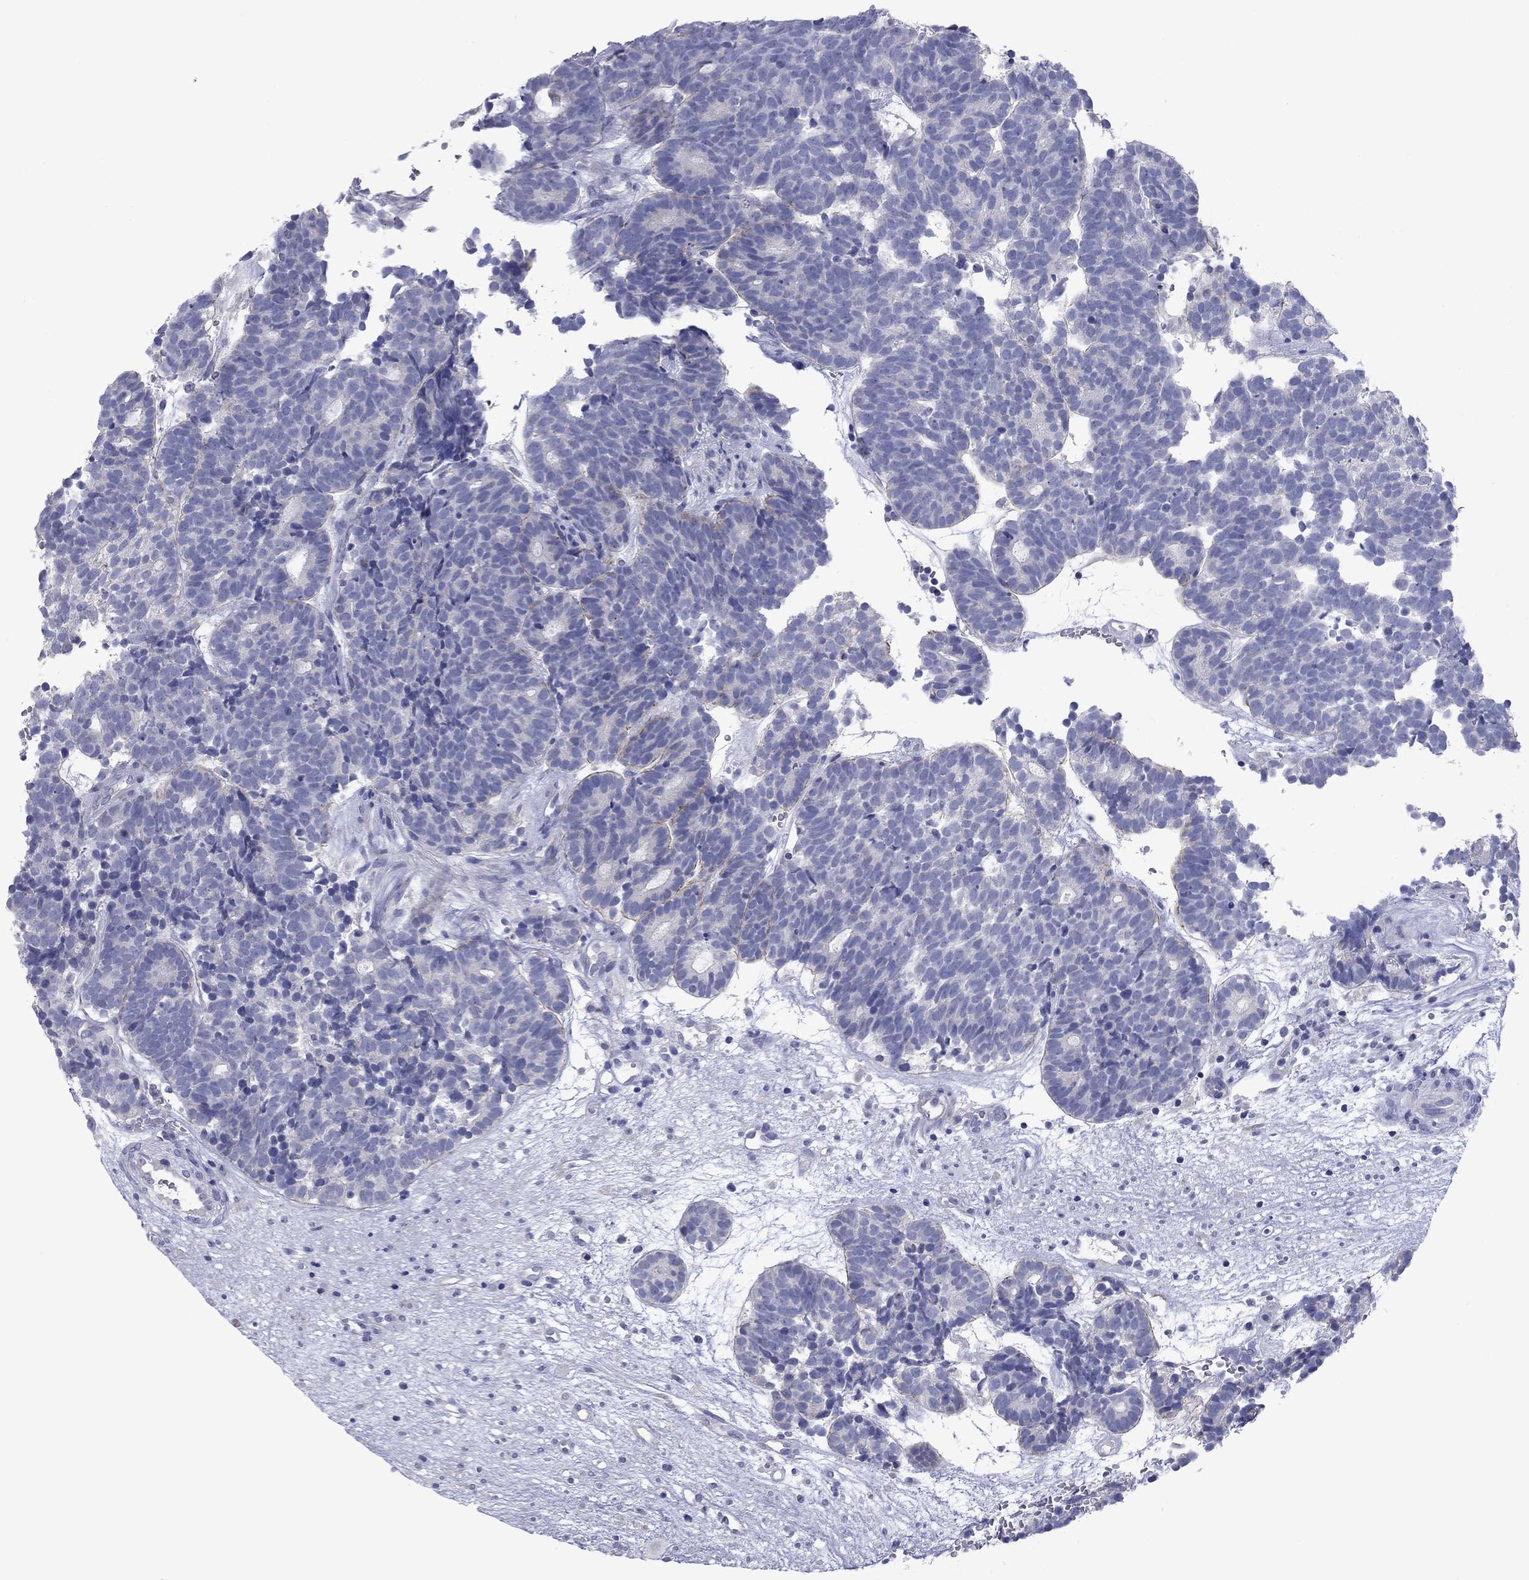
{"staining": {"intensity": "negative", "quantity": "none", "location": "none"}, "tissue": "head and neck cancer", "cell_type": "Tumor cells", "image_type": "cancer", "snomed": [{"axis": "morphology", "description": "Adenocarcinoma, NOS"}, {"axis": "topography", "description": "Head-Neck"}], "caption": "The image exhibits no staining of tumor cells in head and neck cancer.", "gene": "GRK7", "patient": {"sex": "female", "age": 81}}